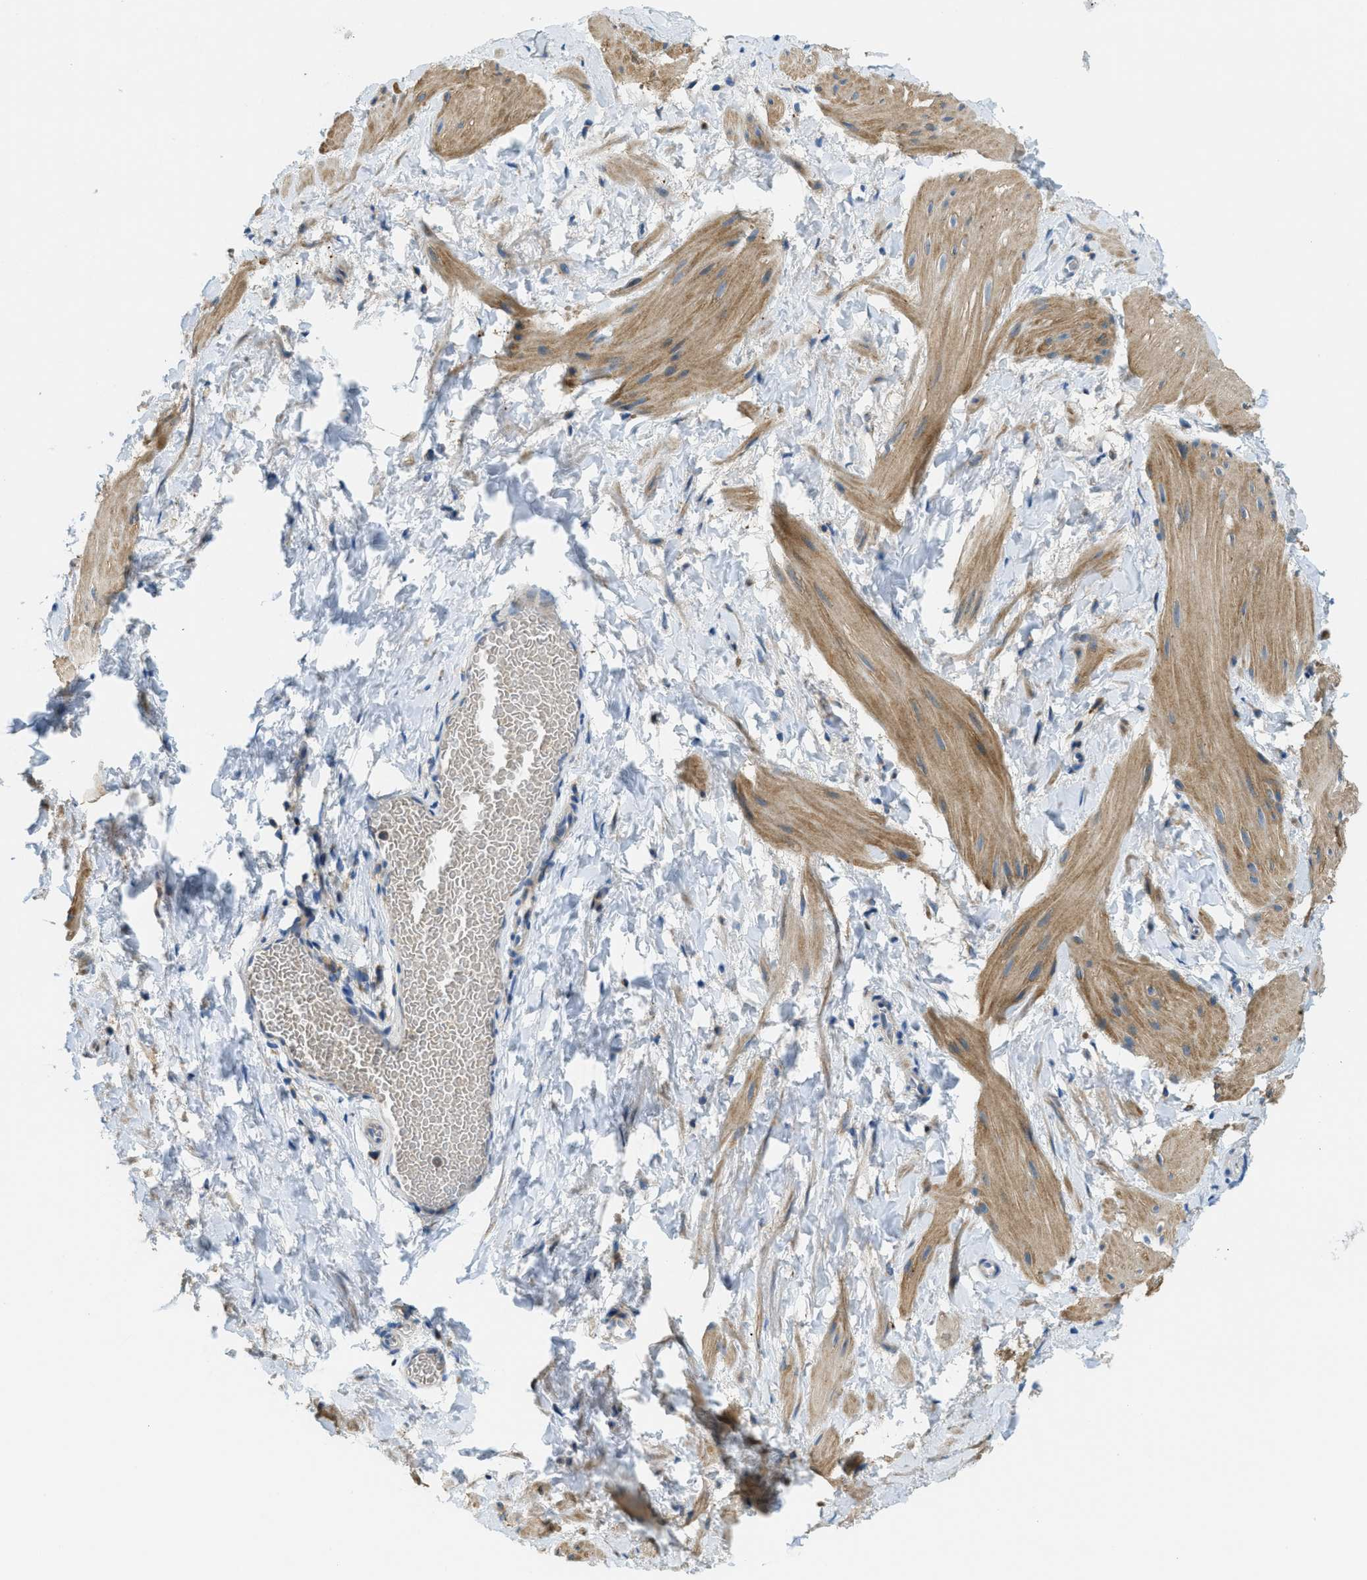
{"staining": {"intensity": "moderate", "quantity": "25%-75%", "location": "cytoplasmic/membranous"}, "tissue": "smooth muscle", "cell_type": "Smooth muscle cells", "image_type": "normal", "snomed": [{"axis": "morphology", "description": "Normal tissue, NOS"}, {"axis": "topography", "description": "Smooth muscle"}], "caption": "Normal smooth muscle shows moderate cytoplasmic/membranous staining in approximately 25%-75% of smooth muscle cells.", "gene": "RFFL", "patient": {"sex": "male", "age": 16}}